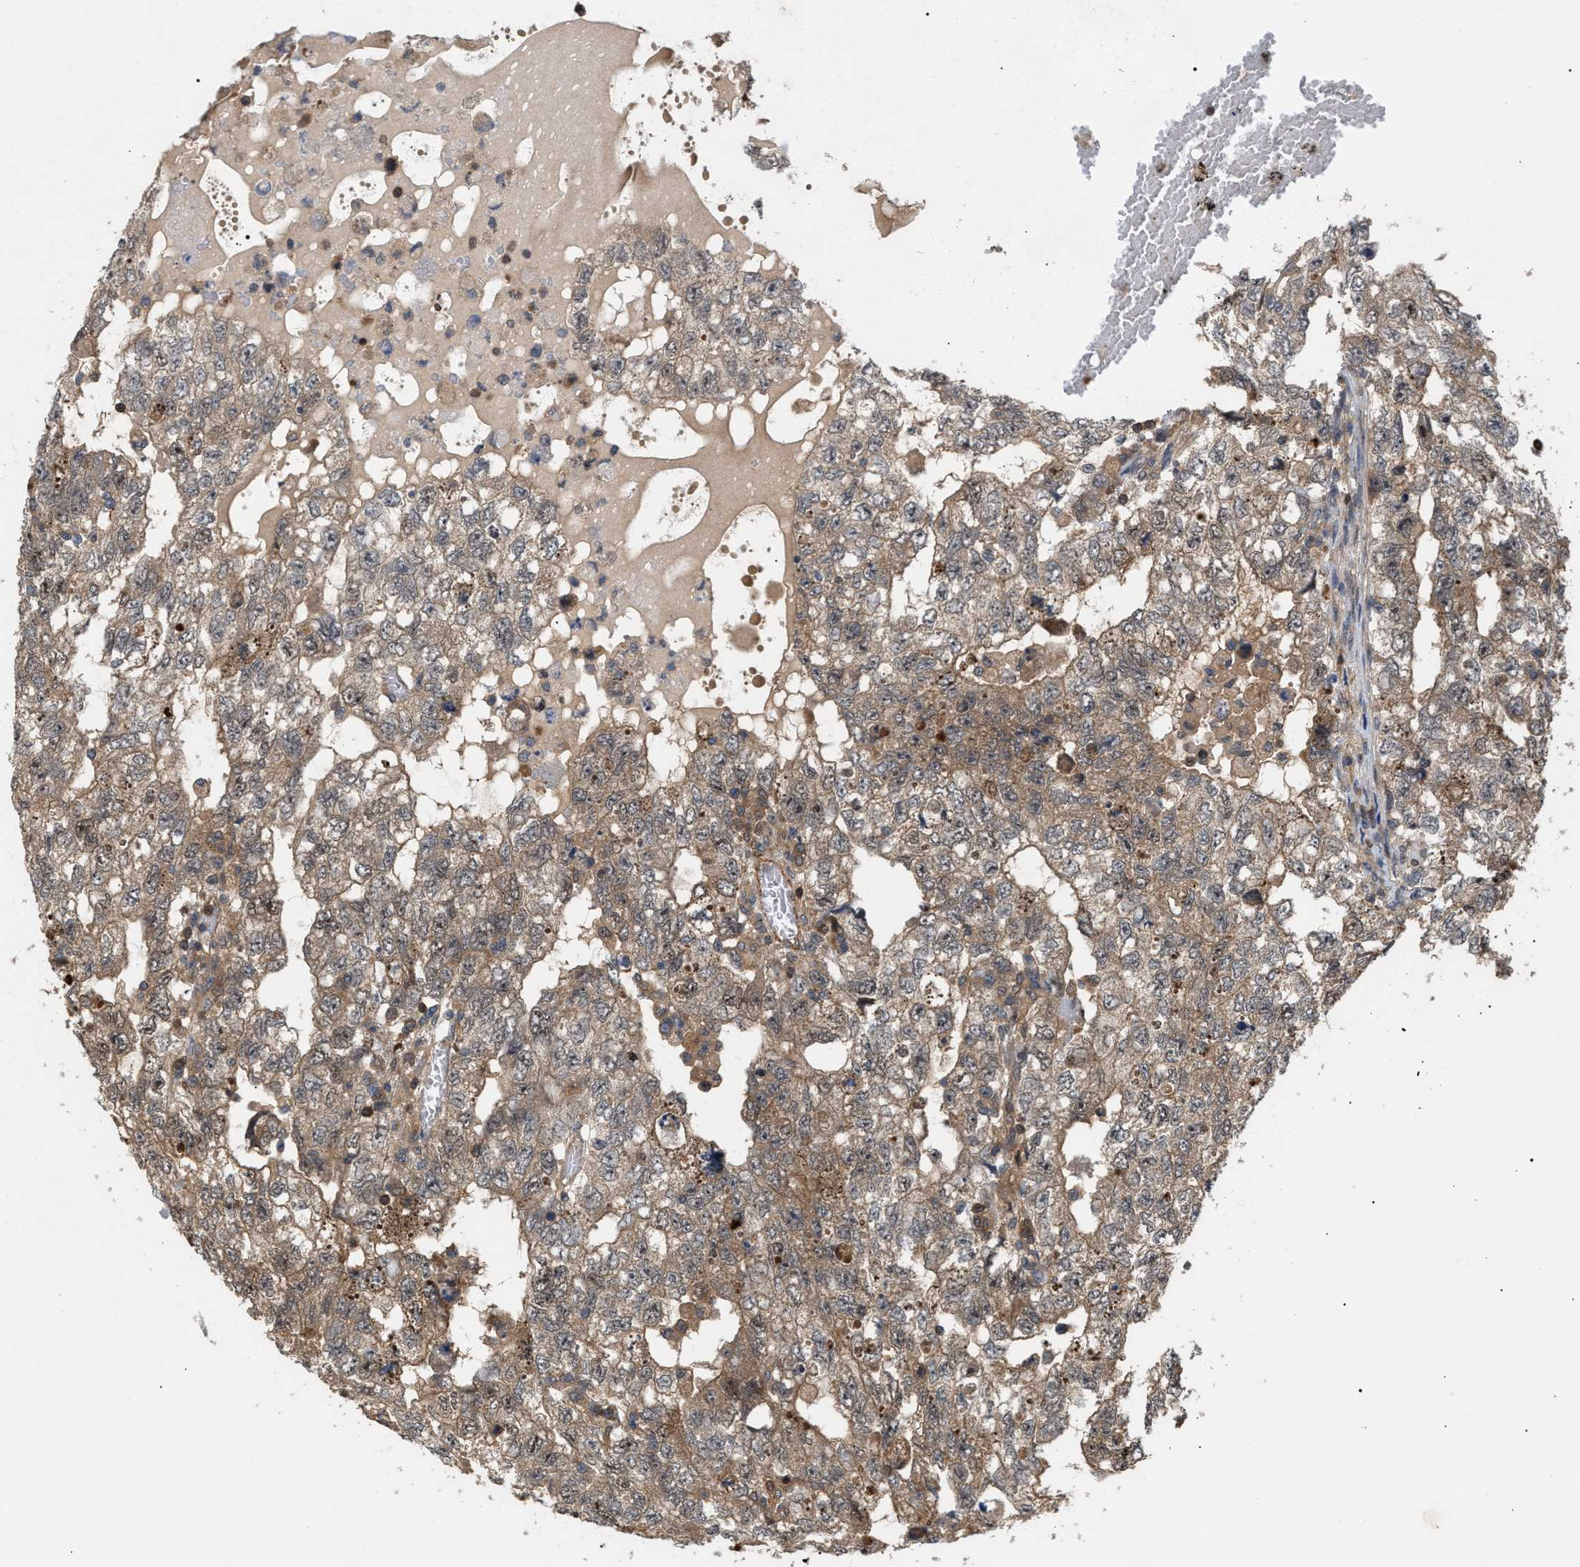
{"staining": {"intensity": "weak", "quantity": ">75%", "location": "cytoplasmic/membranous"}, "tissue": "testis cancer", "cell_type": "Tumor cells", "image_type": "cancer", "snomed": [{"axis": "morphology", "description": "Carcinoma, Embryonal, NOS"}, {"axis": "topography", "description": "Testis"}], "caption": "Testis embryonal carcinoma stained for a protein (brown) reveals weak cytoplasmic/membranous positive positivity in approximately >75% of tumor cells.", "gene": "GLOD4", "patient": {"sex": "male", "age": 36}}